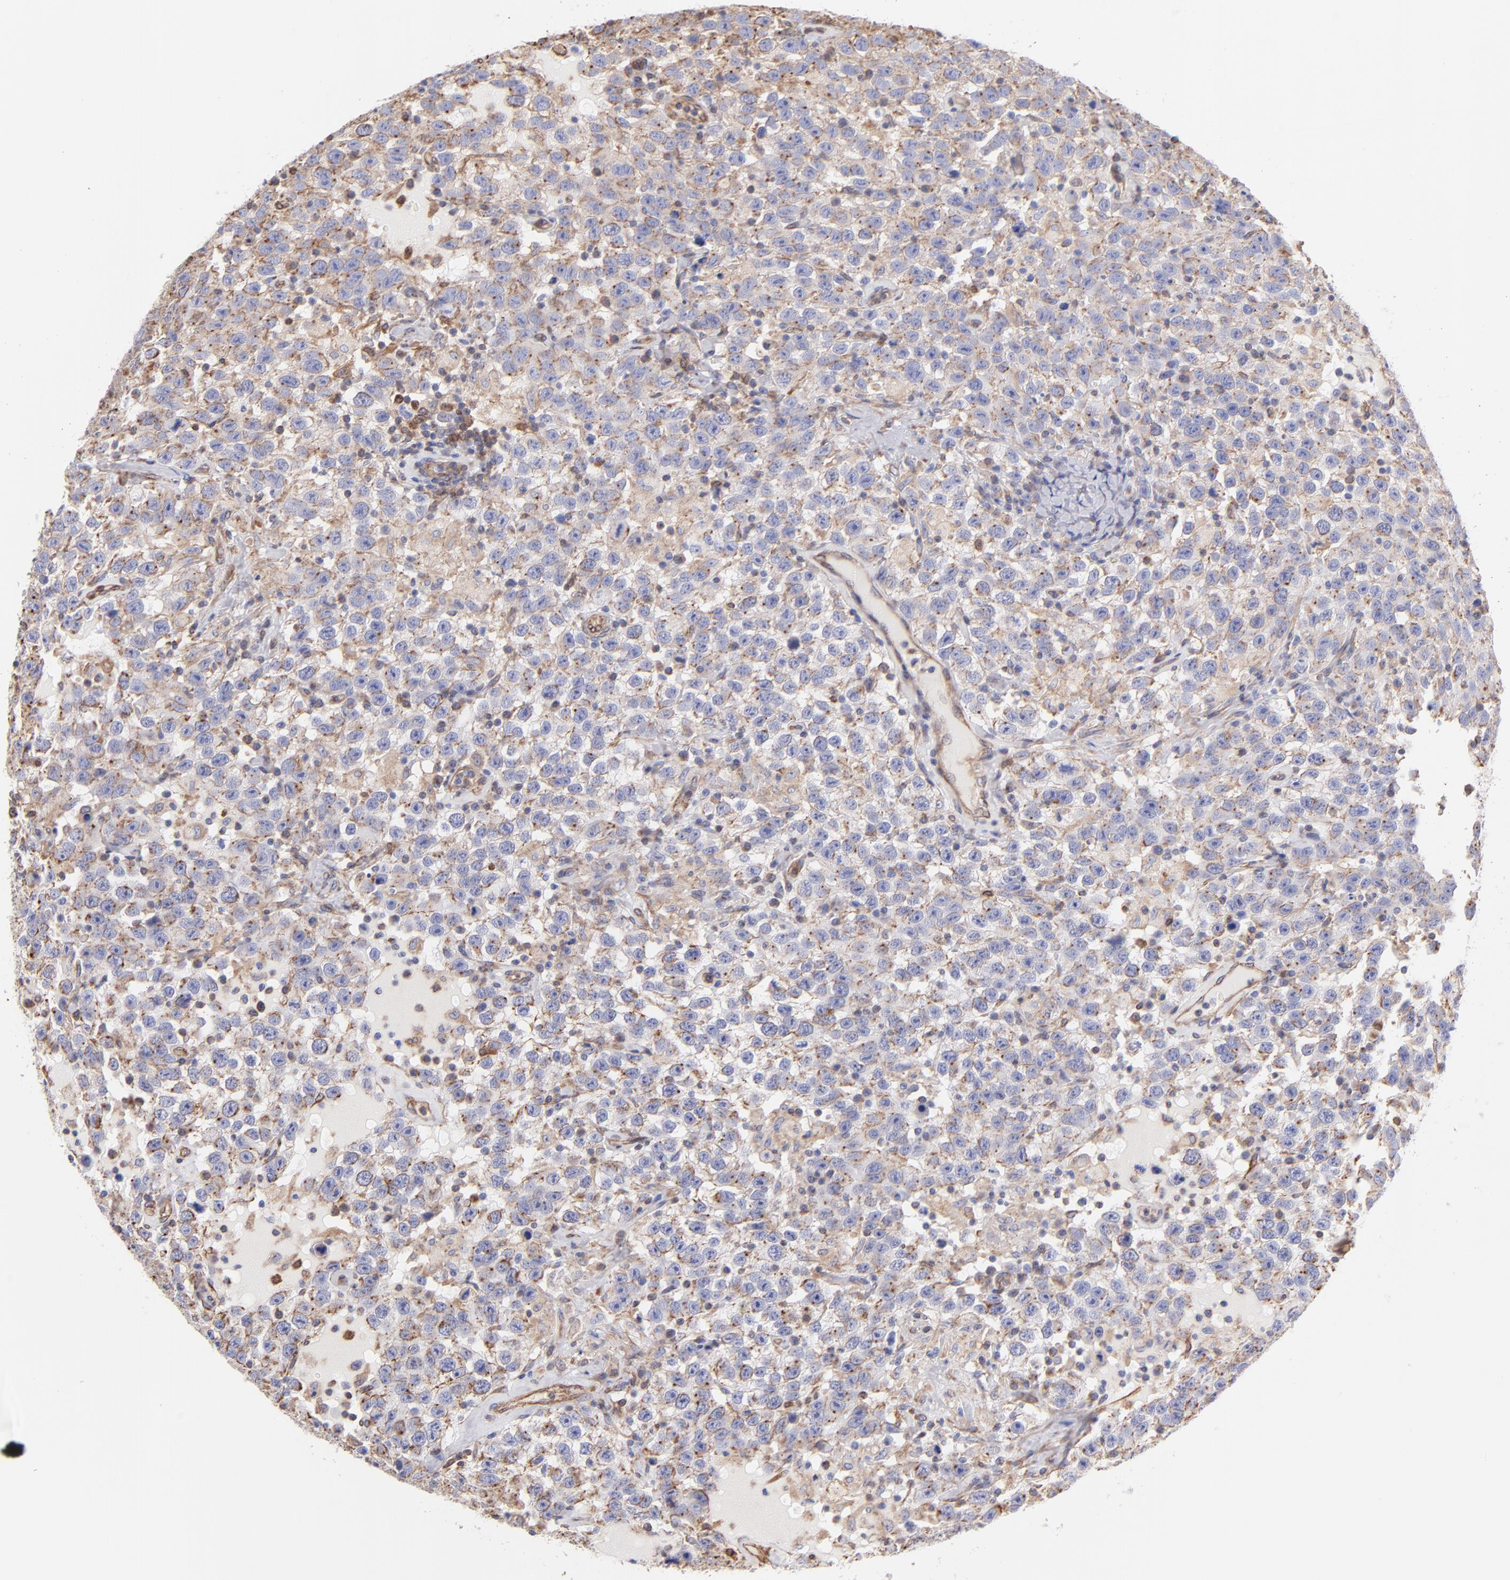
{"staining": {"intensity": "moderate", "quantity": "25%-75%", "location": "cytoplasmic/membranous"}, "tissue": "testis cancer", "cell_type": "Tumor cells", "image_type": "cancer", "snomed": [{"axis": "morphology", "description": "Seminoma, NOS"}, {"axis": "topography", "description": "Testis"}], "caption": "Immunohistochemistry micrograph of neoplastic tissue: human testis seminoma stained using immunohistochemistry shows medium levels of moderate protein expression localized specifically in the cytoplasmic/membranous of tumor cells, appearing as a cytoplasmic/membranous brown color.", "gene": "PLEC", "patient": {"sex": "male", "age": 41}}